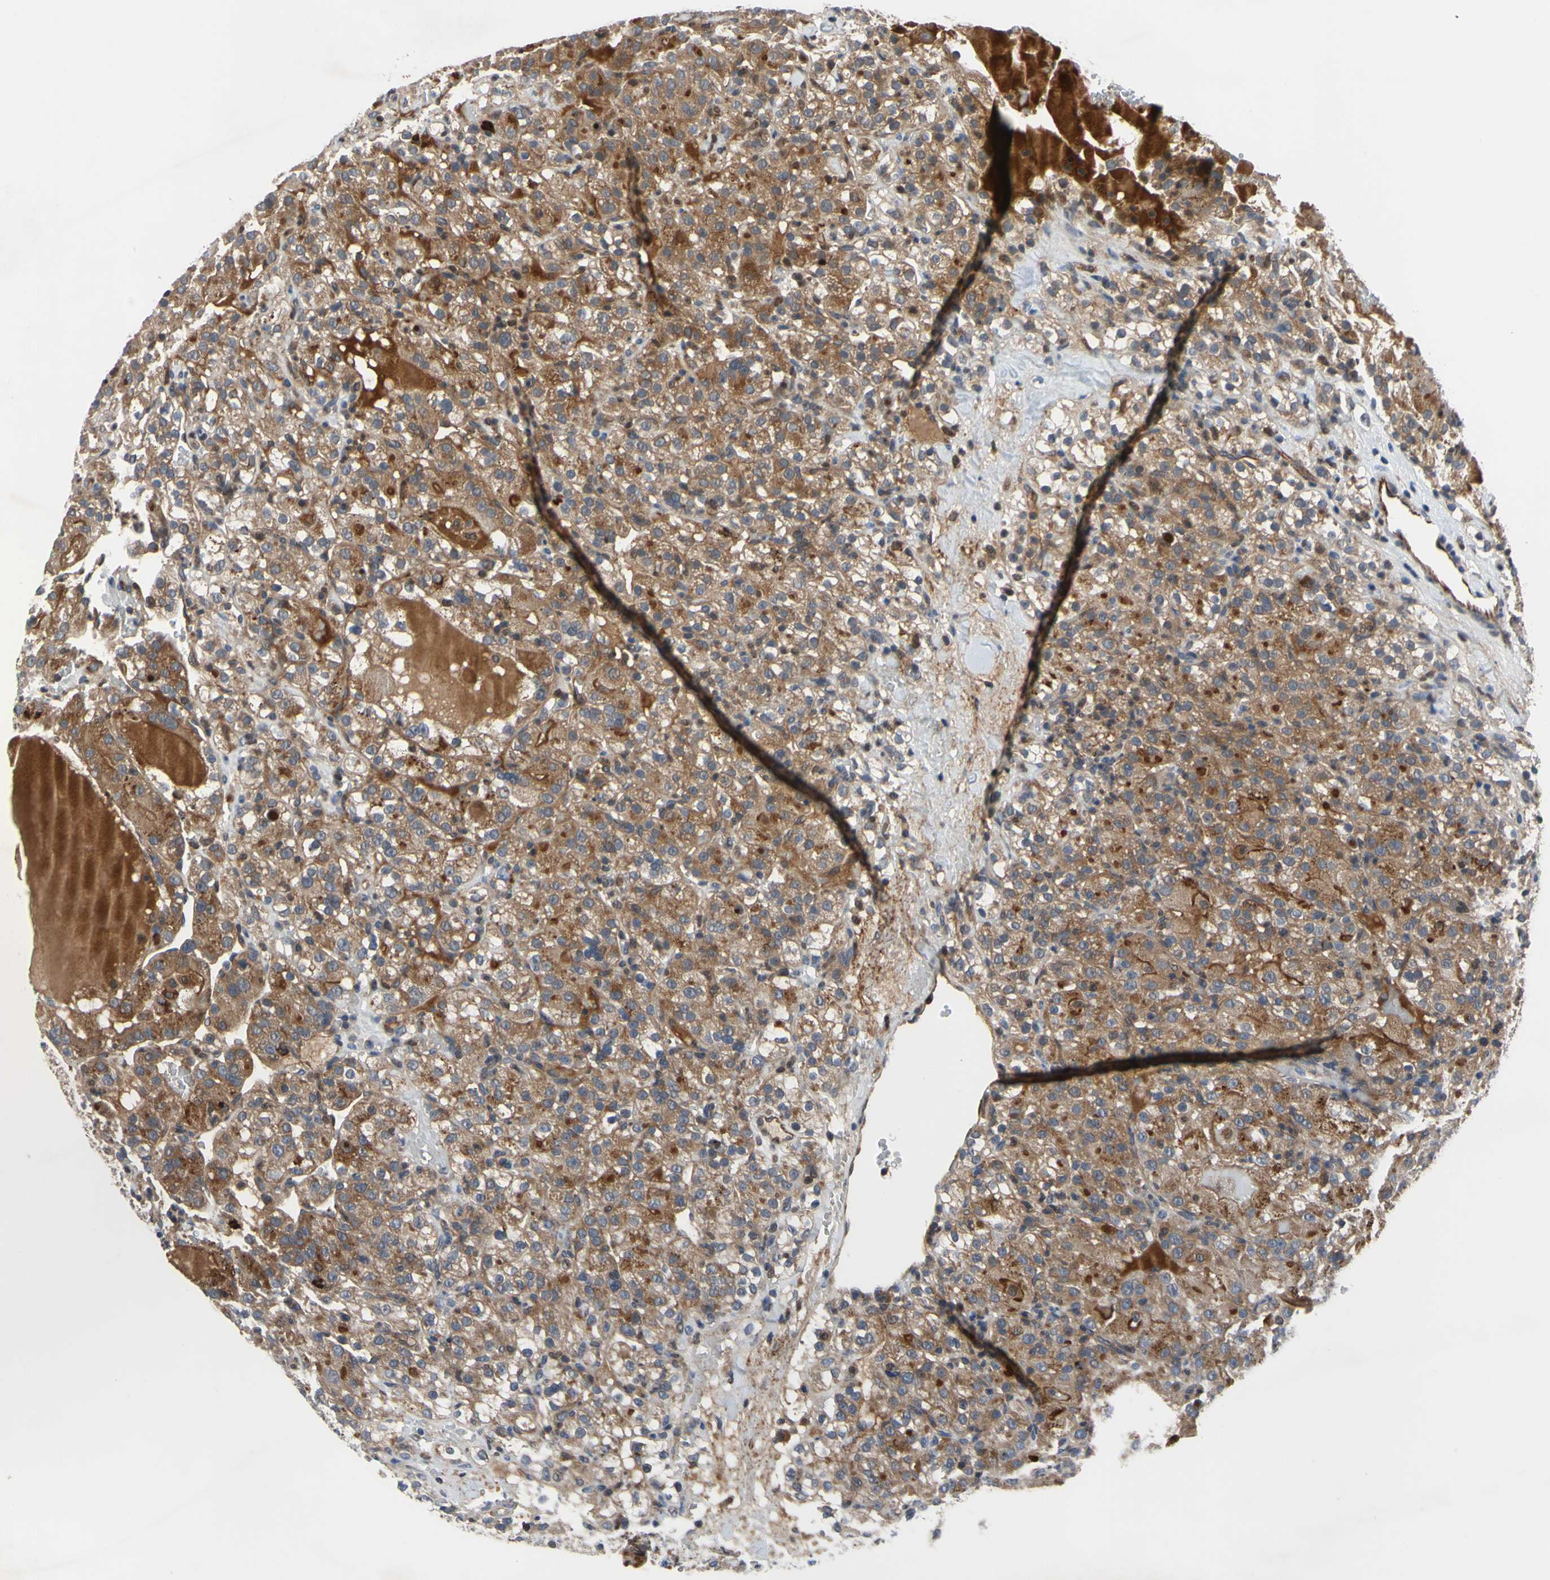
{"staining": {"intensity": "moderate", "quantity": ">75%", "location": "cytoplasmic/membranous"}, "tissue": "renal cancer", "cell_type": "Tumor cells", "image_type": "cancer", "snomed": [{"axis": "morphology", "description": "Normal tissue, NOS"}, {"axis": "morphology", "description": "Adenocarcinoma, NOS"}, {"axis": "topography", "description": "Kidney"}], "caption": "Immunohistochemistry photomicrograph of neoplastic tissue: renal cancer stained using IHC exhibits medium levels of moderate protein expression localized specifically in the cytoplasmic/membranous of tumor cells, appearing as a cytoplasmic/membranous brown color.", "gene": "XIAP", "patient": {"sex": "male", "age": 61}}